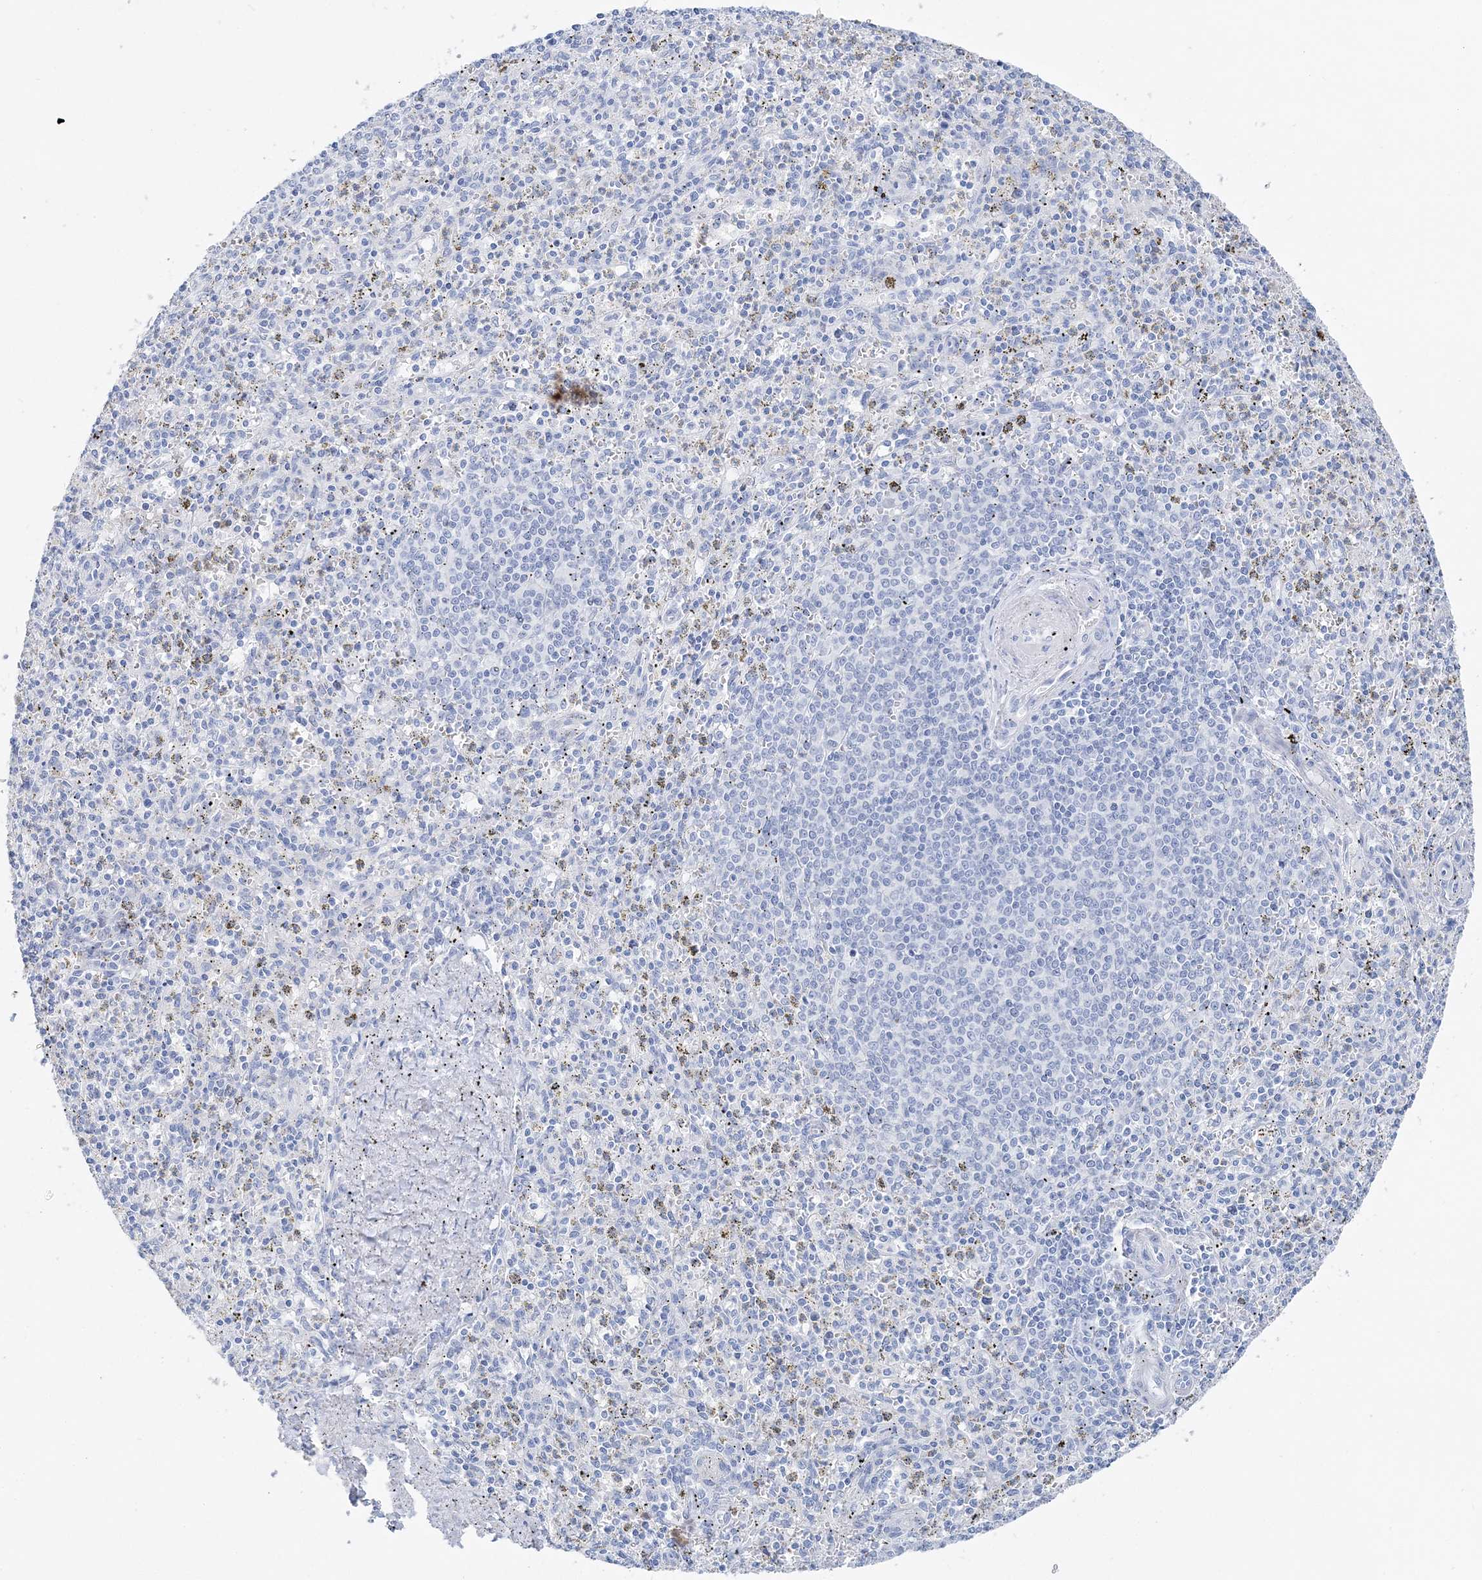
{"staining": {"intensity": "negative", "quantity": "none", "location": "none"}, "tissue": "spleen", "cell_type": "Cells in red pulp", "image_type": "normal", "snomed": [{"axis": "morphology", "description": "Normal tissue, NOS"}, {"axis": "topography", "description": "Spleen"}], "caption": "The image reveals no significant positivity in cells in red pulp of spleen.", "gene": "TSPYL6", "patient": {"sex": "male", "age": 72}}